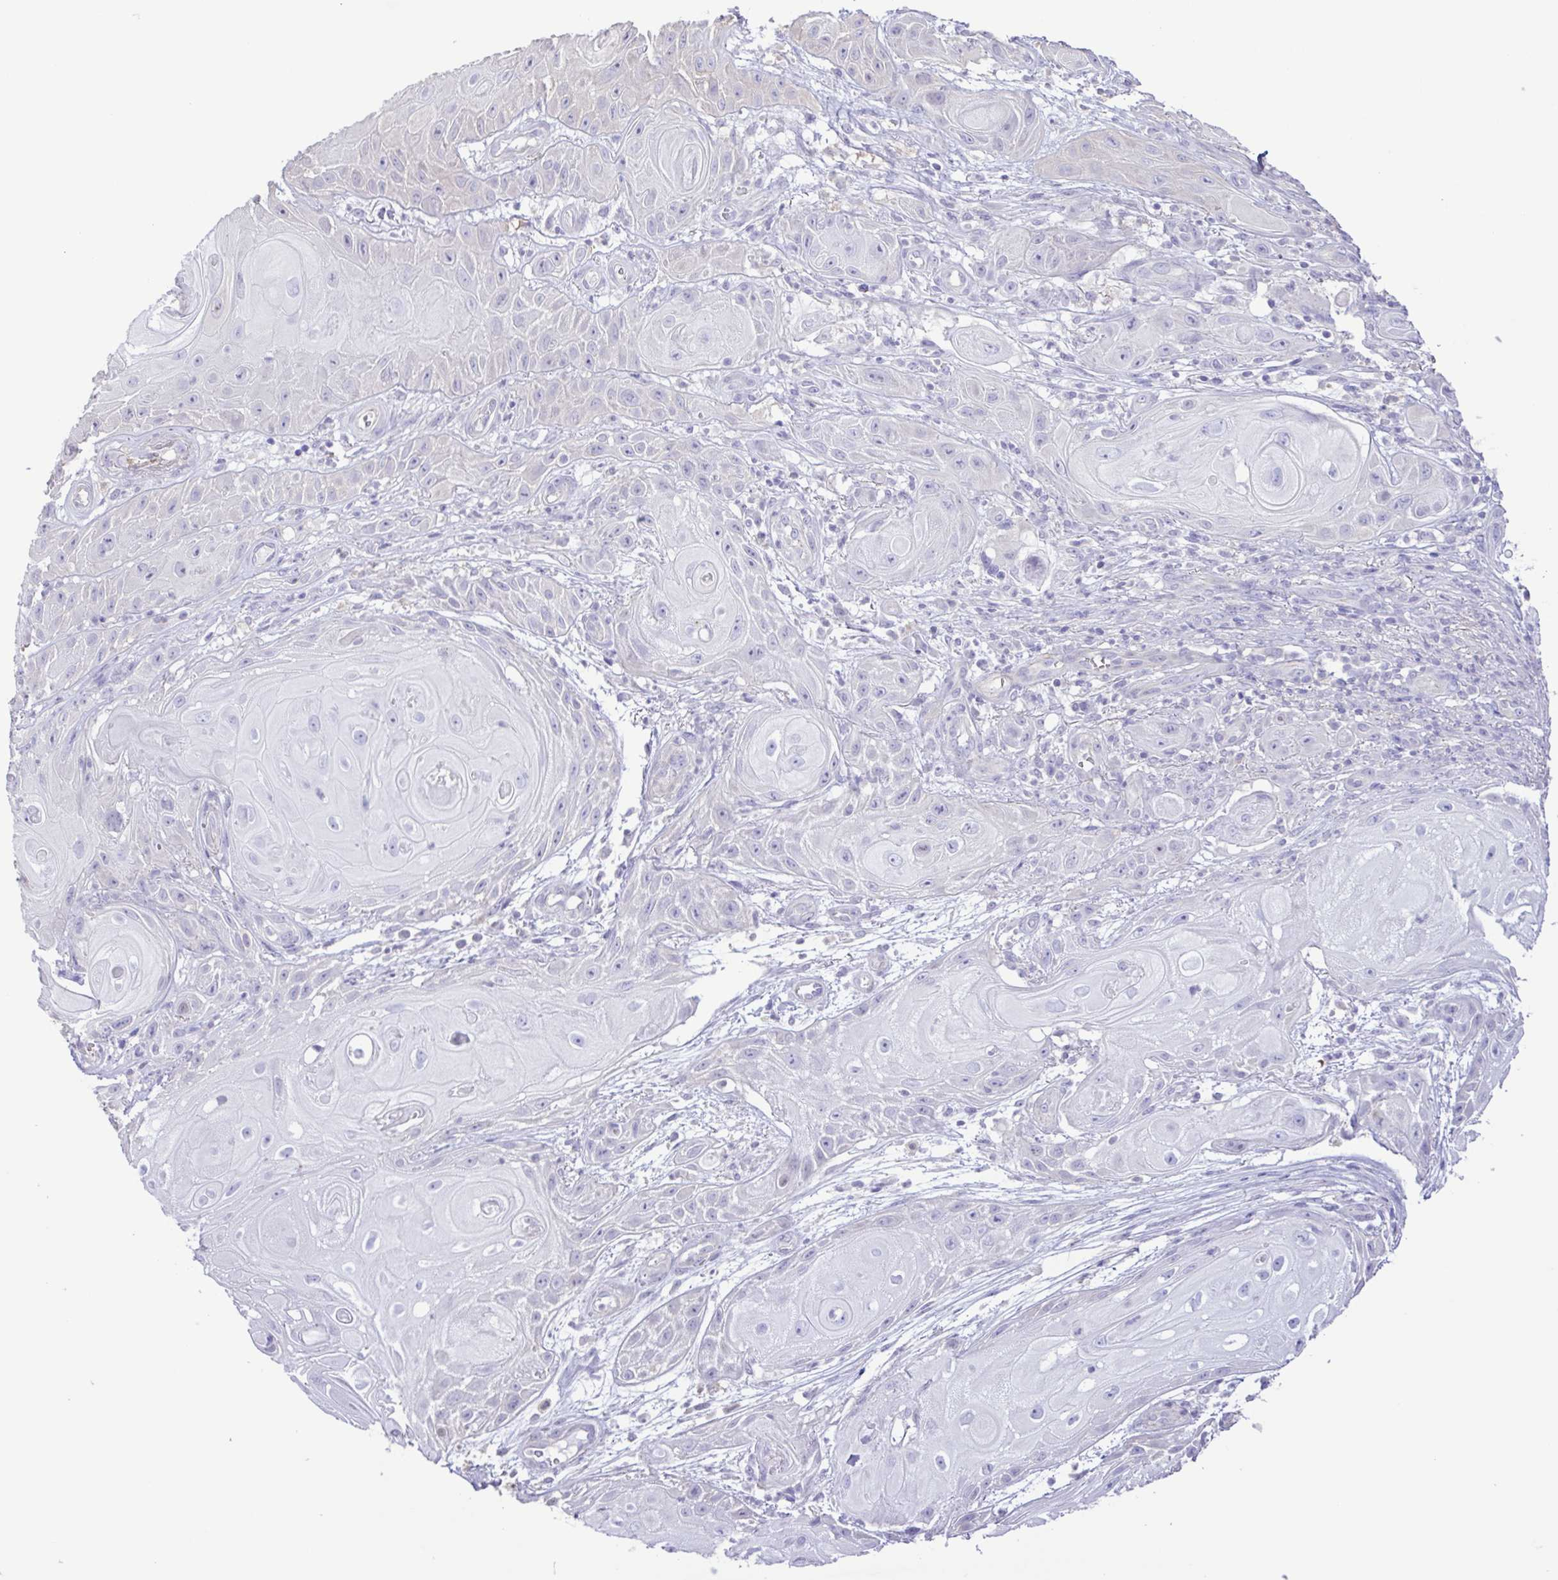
{"staining": {"intensity": "negative", "quantity": "none", "location": "none"}, "tissue": "skin cancer", "cell_type": "Tumor cells", "image_type": "cancer", "snomed": [{"axis": "morphology", "description": "Squamous cell carcinoma, NOS"}, {"axis": "topography", "description": "Skin"}], "caption": "Histopathology image shows no protein staining in tumor cells of skin cancer (squamous cell carcinoma) tissue. The staining was performed using DAB (3,3'-diaminobenzidine) to visualize the protein expression in brown, while the nuclei were stained in blue with hematoxylin (Magnification: 20x).", "gene": "CYP17A1", "patient": {"sex": "male", "age": 62}}